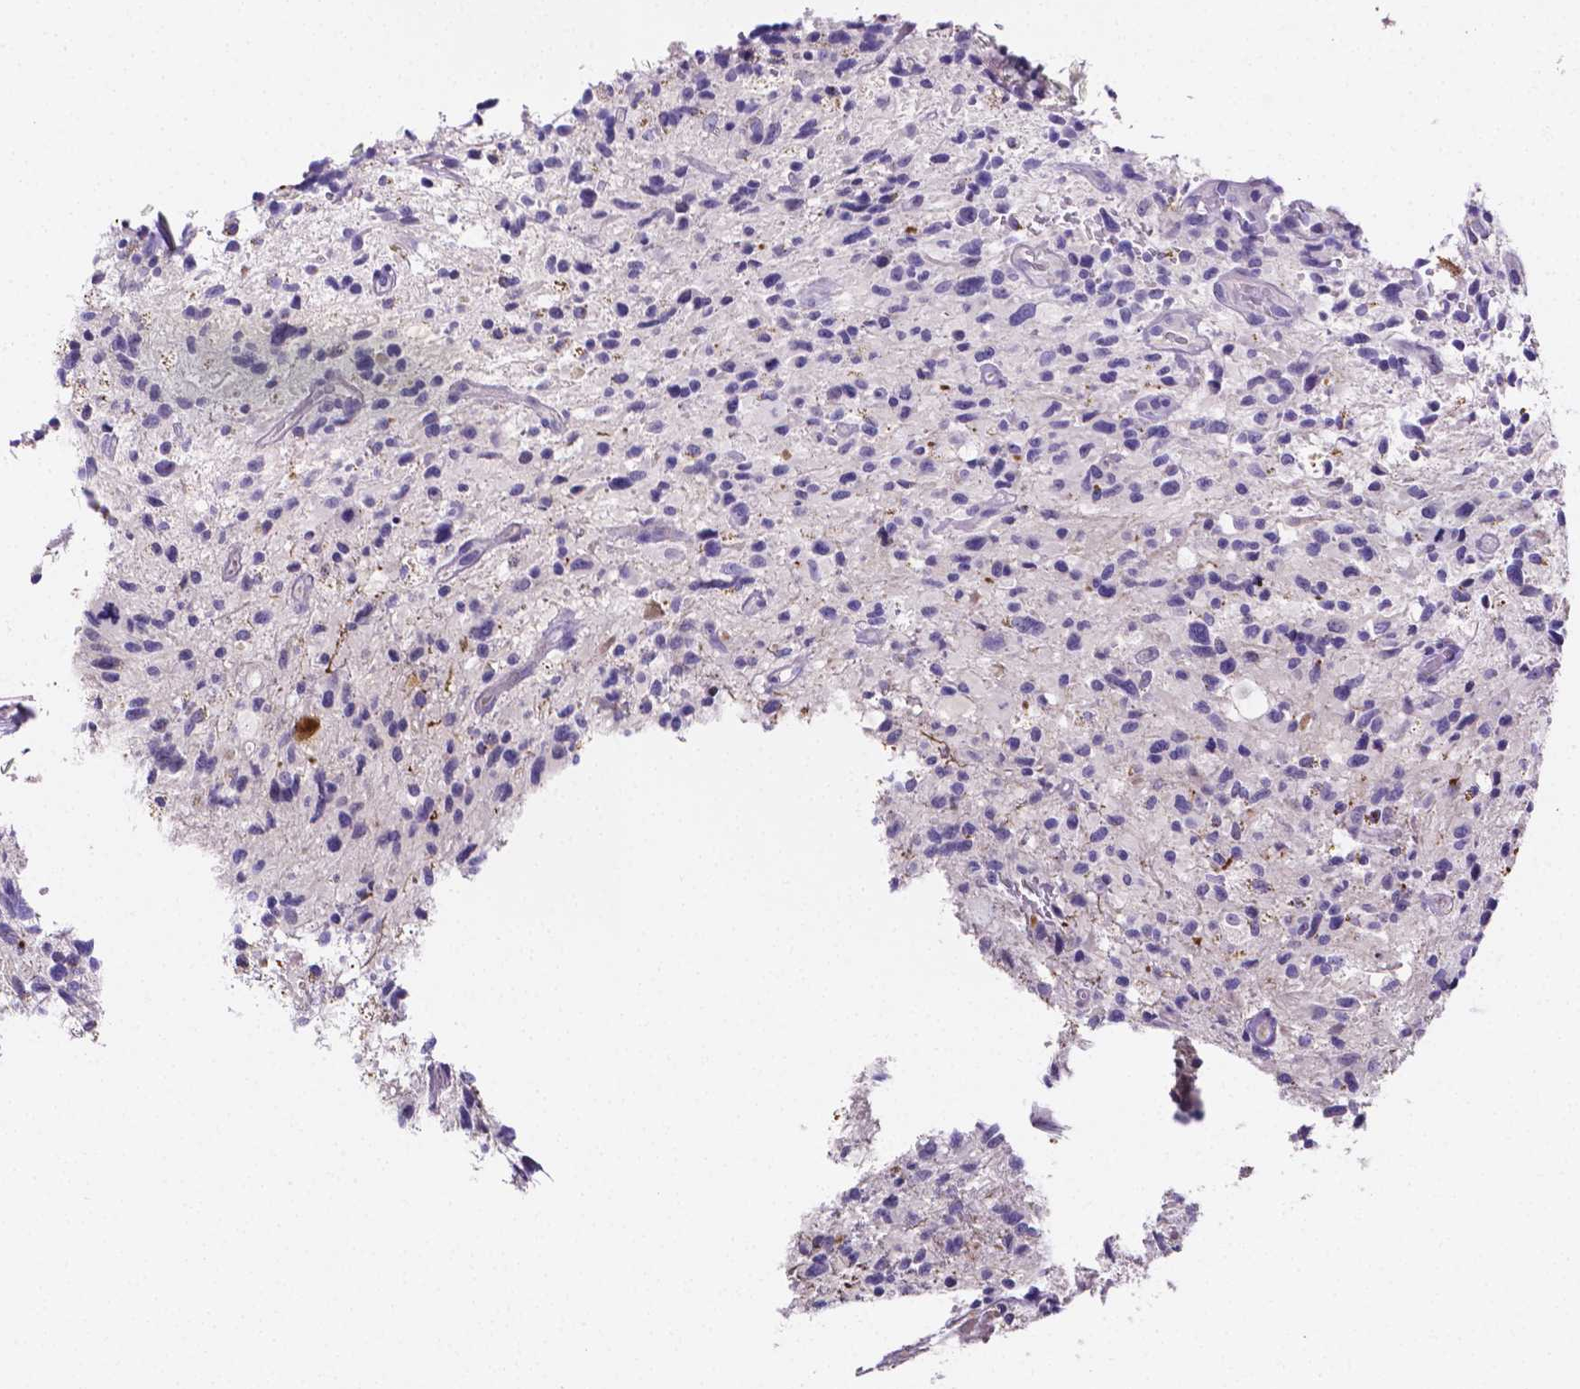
{"staining": {"intensity": "negative", "quantity": "none", "location": "none"}, "tissue": "glioma", "cell_type": "Tumor cells", "image_type": "cancer", "snomed": [{"axis": "morphology", "description": "Glioma, malignant, High grade"}, {"axis": "topography", "description": "Brain"}], "caption": "Tumor cells show no significant protein expression in malignant glioma (high-grade).", "gene": "NRGN", "patient": {"sex": "male", "age": 63}}